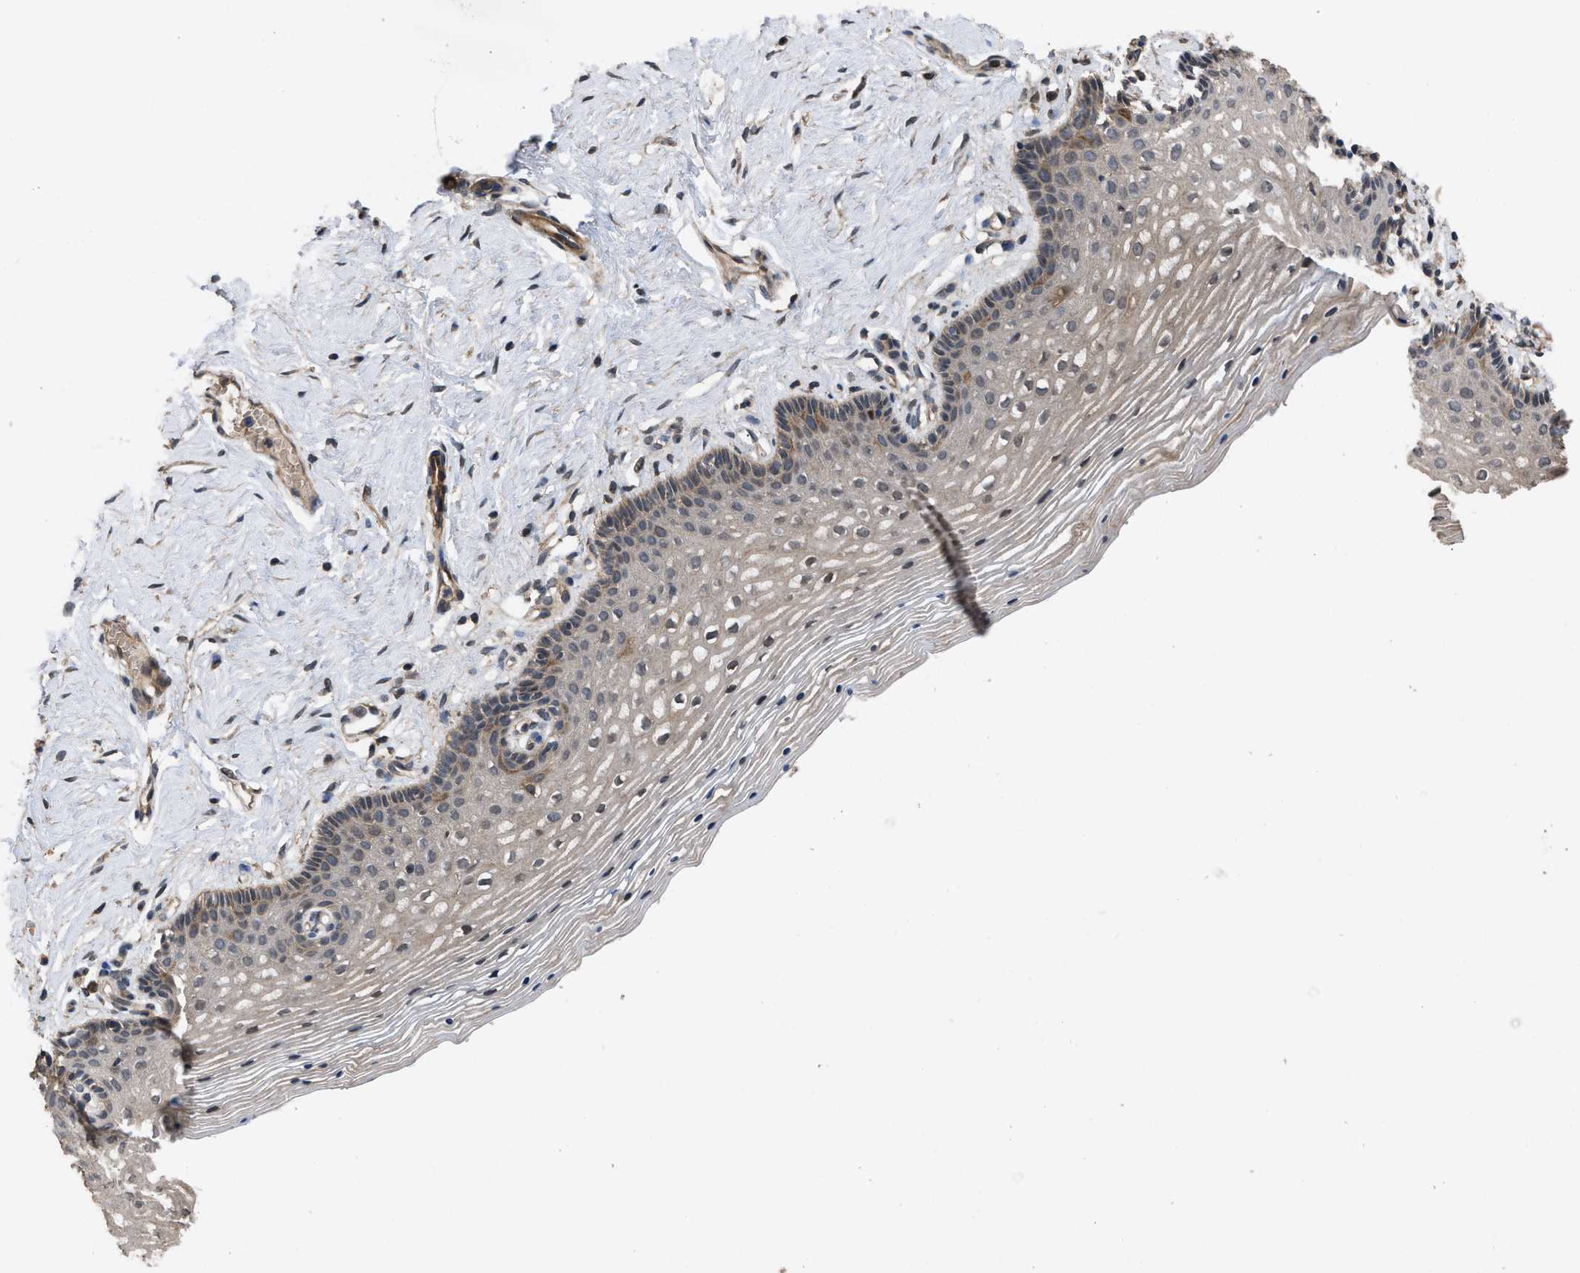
{"staining": {"intensity": "weak", "quantity": ">75%", "location": "cytoplasmic/membranous"}, "tissue": "vagina", "cell_type": "Squamous epithelial cells", "image_type": "normal", "snomed": [{"axis": "morphology", "description": "Normal tissue, NOS"}, {"axis": "topography", "description": "Vagina"}], "caption": "The image exhibits staining of normal vagina, revealing weak cytoplasmic/membranous protein expression (brown color) within squamous epithelial cells.", "gene": "UTRN", "patient": {"sex": "female", "age": 32}}